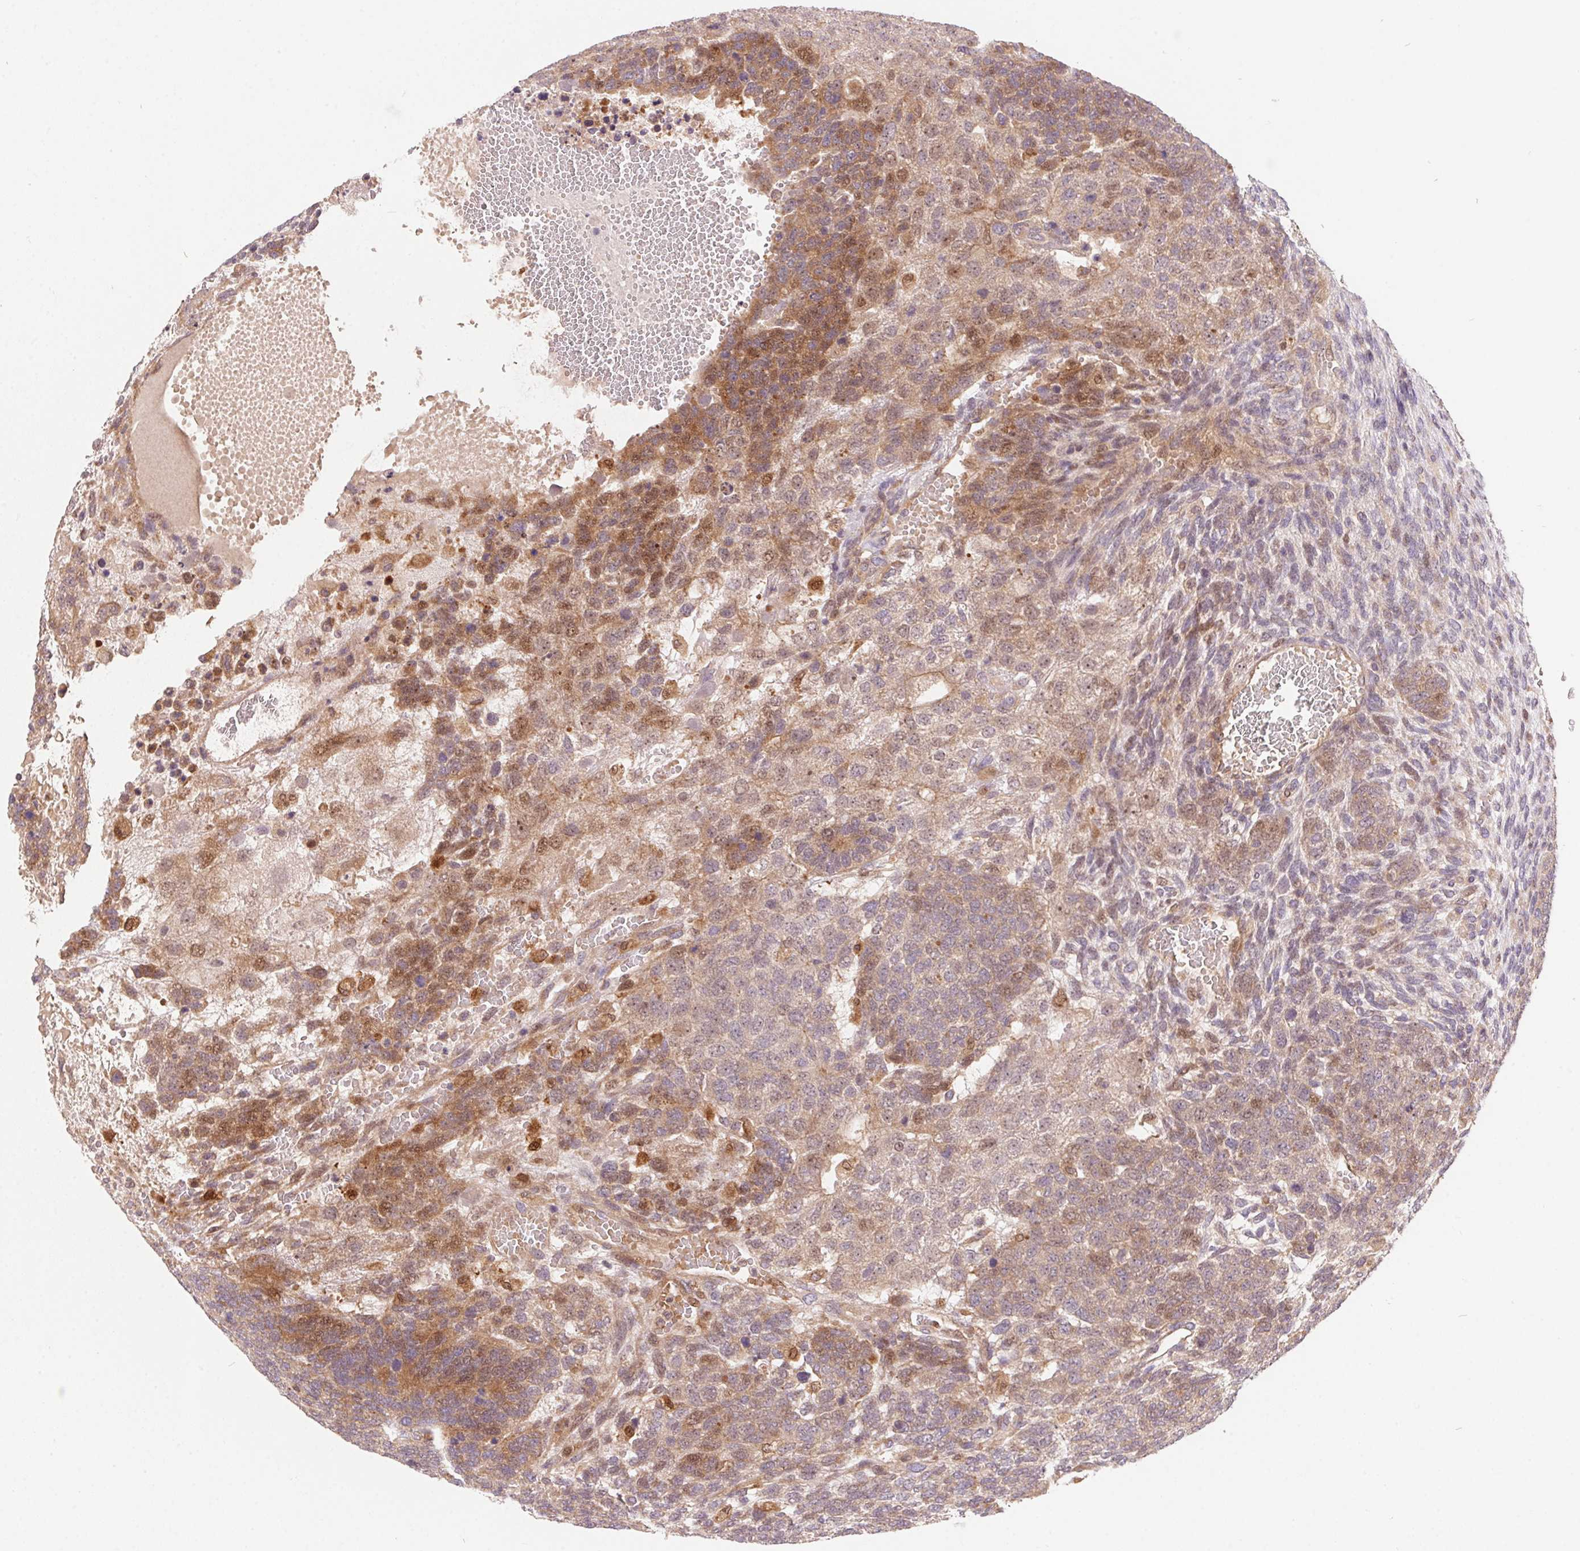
{"staining": {"intensity": "moderate", "quantity": "25%-75%", "location": "cytoplasmic/membranous,nuclear"}, "tissue": "testis cancer", "cell_type": "Tumor cells", "image_type": "cancer", "snomed": [{"axis": "morphology", "description": "Normal tissue, NOS"}, {"axis": "morphology", "description": "Carcinoma, Embryonal, NOS"}, {"axis": "topography", "description": "Testis"}, {"axis": "topography", "description": "Epididymis"}], "caption": "Moderate cytoplasmic/membranous and nuclear staining is present in about 25%-75% of tumor cells in embryonal carcinoma (testis). (Stains: DAB in brown, nuclei in blue, Microscopy: brightfield microscopy at high magnification).", "gene": "NUDT16", "patient": {"sex": "male", "age": 23}}